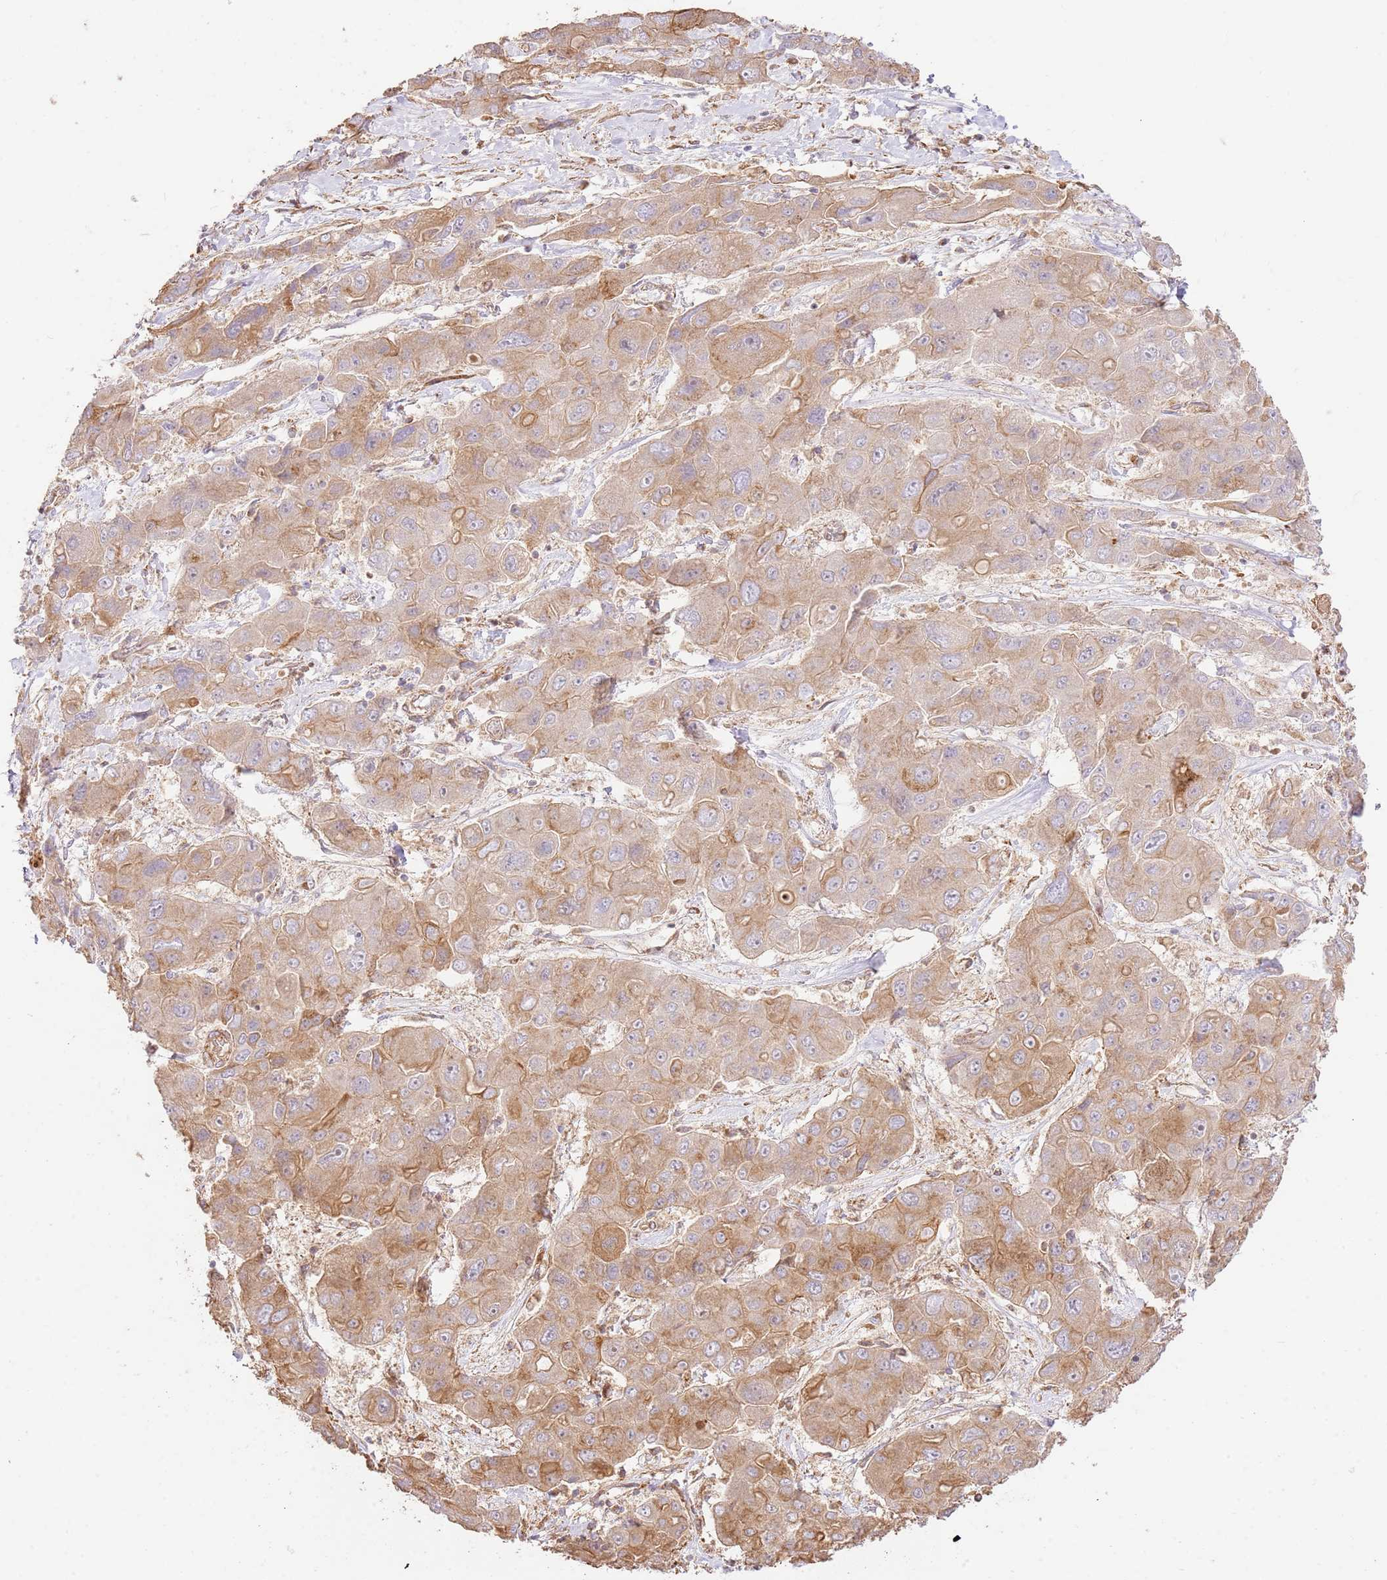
{"staining": {"intensity": "moderate", "quantity": ">75%", "location": "cytoplasmic/membranous"}, "tissue": "liver cancer", "cell_type": "Tumor cells", "image_type": "cancer", "snomed": [{"axis": "morphology", "description": "Cholangiocarcinoma"}, {"axis": "topography", "description": "Liver"}], "caption": "A medium amount of moderate cytoplasmic/membranous expression is appreciated in about >75% of tumor cells in liver cancer (cholangiocarcinoma) tissue. Using DAB (brown) and hematoxylin (blue) stains, captured at high magnification using brightfield microscopy.", "gene": "ZBTB39", "patient": {"sex": "male", "age": 67}}